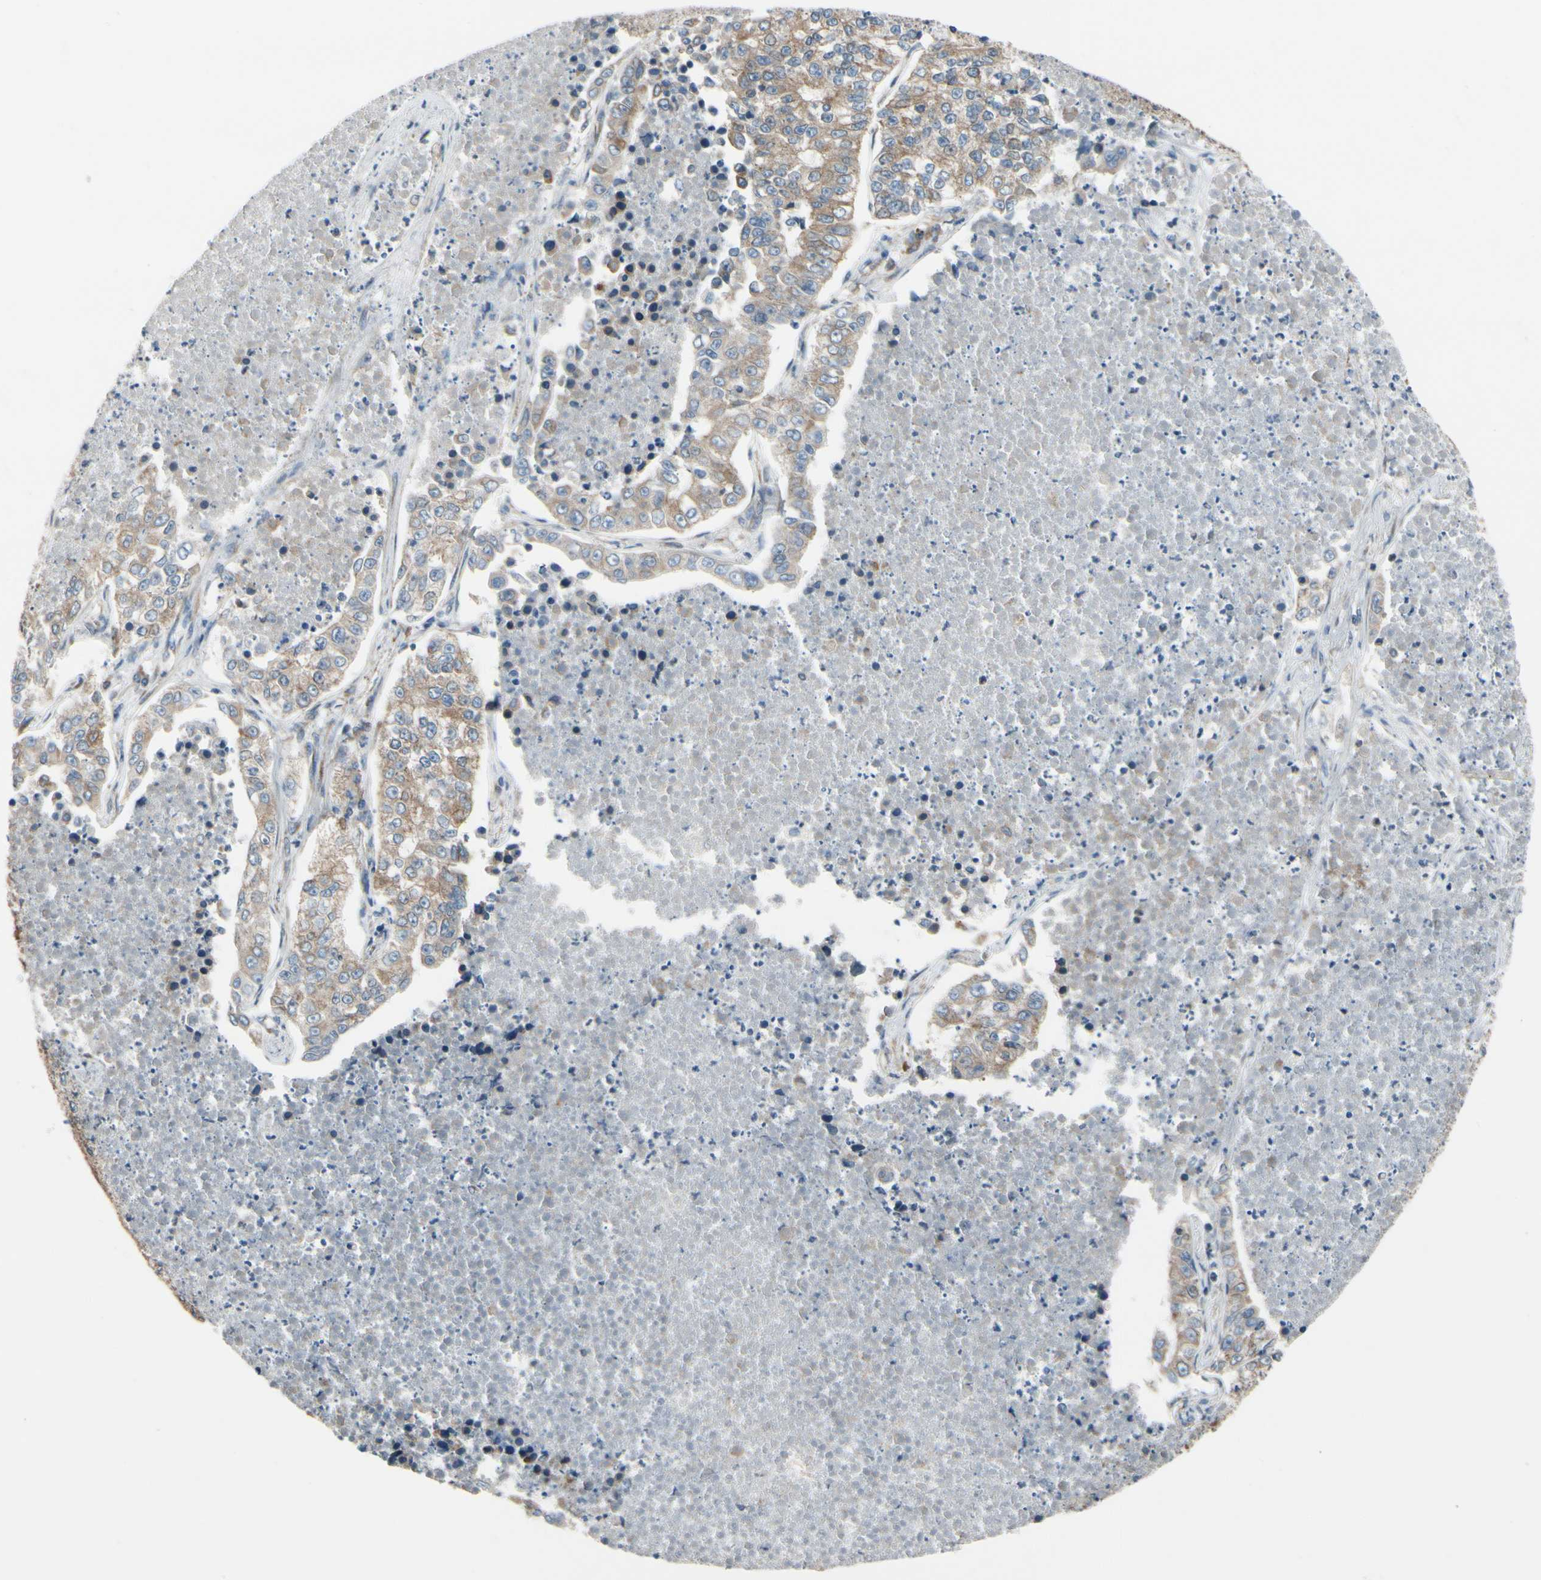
{"staining": {"intensity": "moderate", "quantity": ">75%", "location": "cytoplasmic/membranous"}, "tissue": "lung cancer", "cell_type": "Tumor cells", "image_type": "cancer", "snomed": [{"axis": "morphology", "description": "Adenocarcinoma, NOS"}, {"axis": "topography", "description": "Lung"}], "caption": "The photomicrograph demonstrates staining of adenocarcinoma (lung), revealing moderate cytoplasmic/membranous protein staining (brown color) within tumor cells. The staining was performed using DAB (3,3'-diaminobenzidine), with brown indicating positive protein expression. Nuclei are stained blue with hematoxylin.", "gene": "CLCC1", "patient": {"sex": "male", "age": 49}}